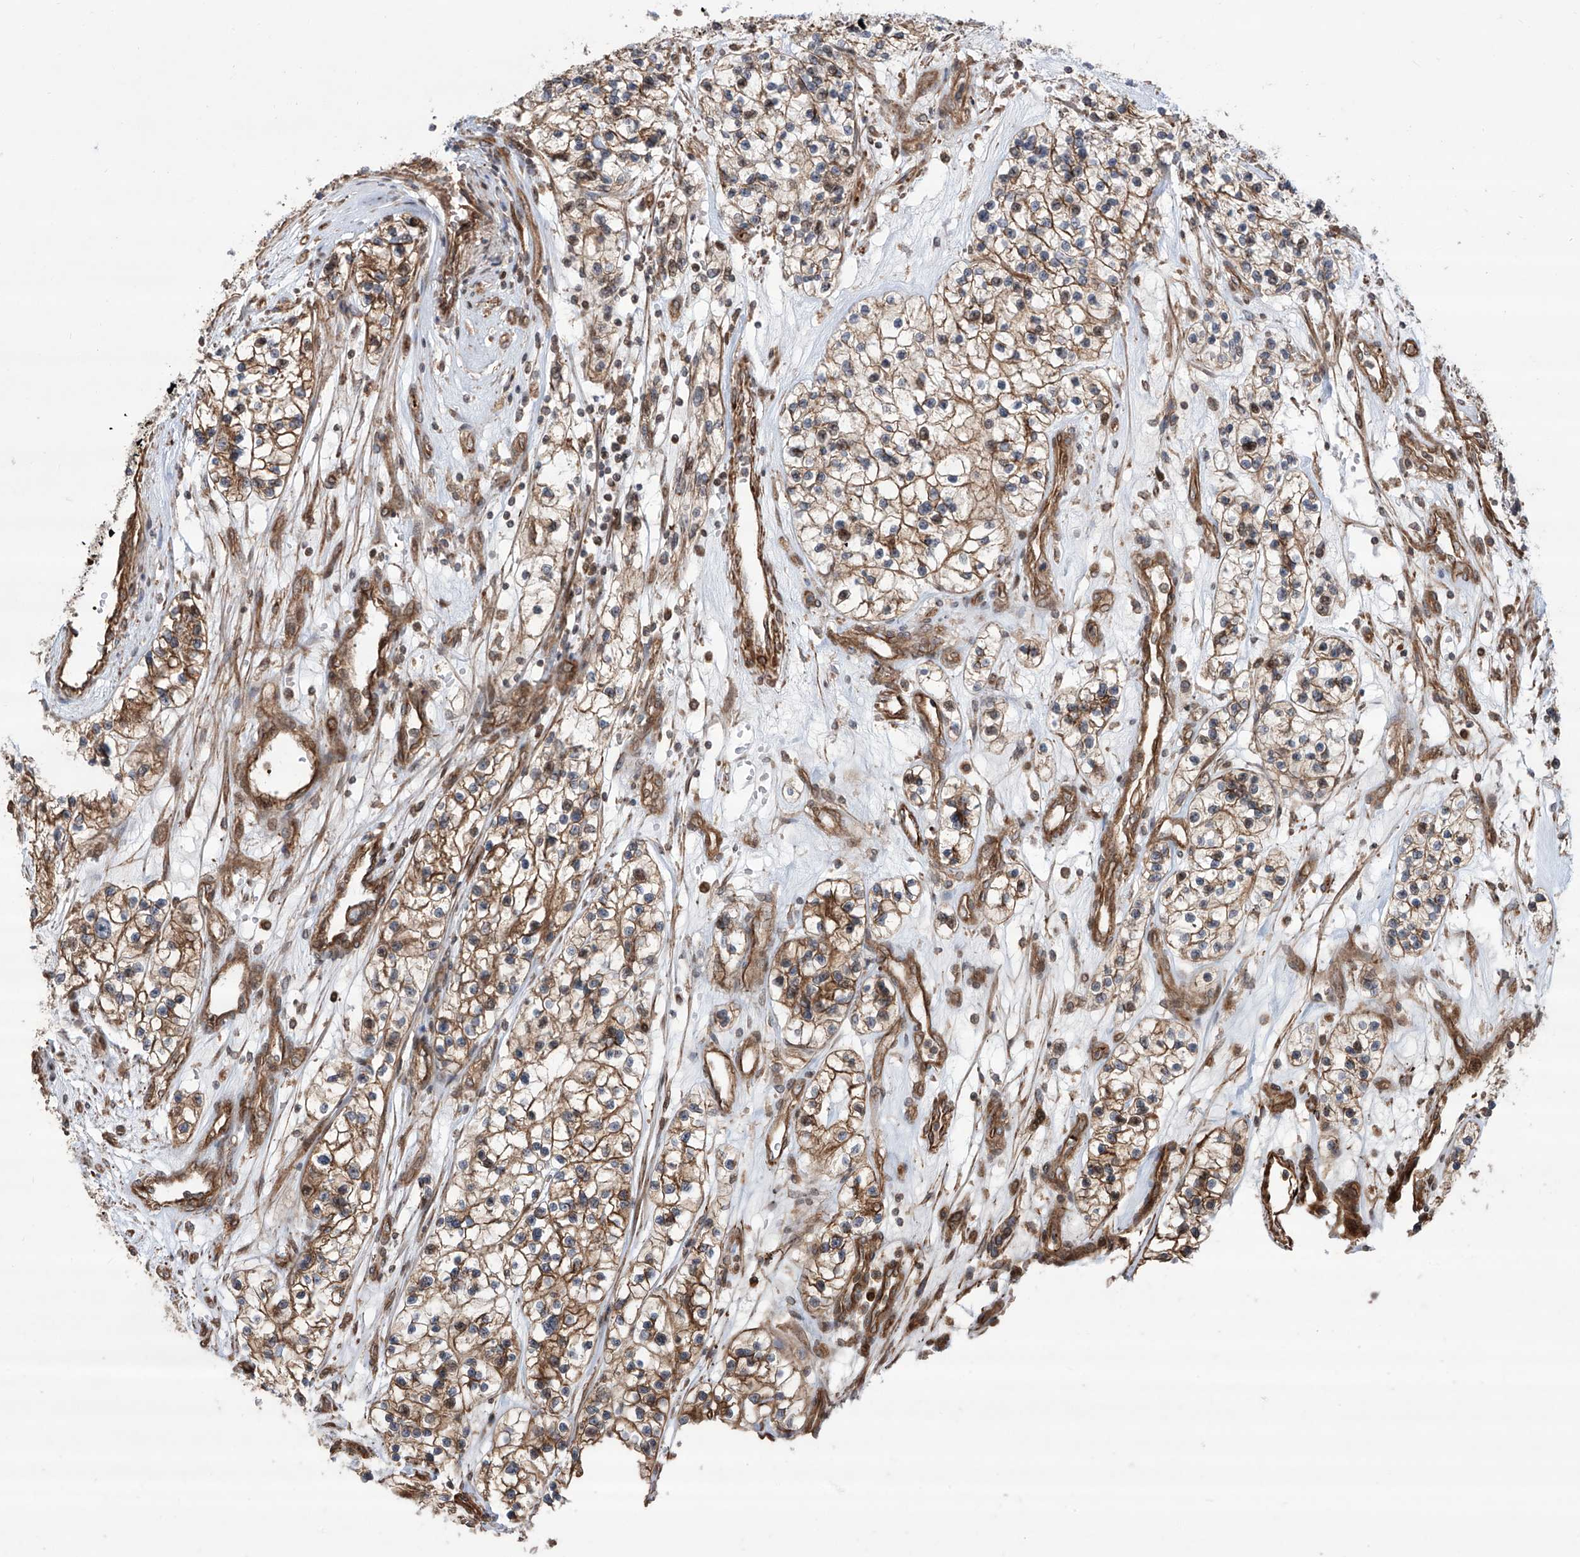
{"staining": {"intensity": "moderate", "quantity": ">75%", "location": "cytoplasmic/membranous"}, "tissue": "renal cancer", "cell_type": "Tumor cells", "image_type": "cancer", "snomed": [{"axis": "morphology", "description": "Adenocarcinoma, NOS"}, {"axis": "topography", "description": "Kidney"}], "caption": "Moderate cytoplasmic/membranous positivity for a protein is seen in approximately >75% of tumor cells of adenocarcinoma (renal) using IHC.", "gene": "APAF1", "patient": {"sex": "female", "age": 57}}